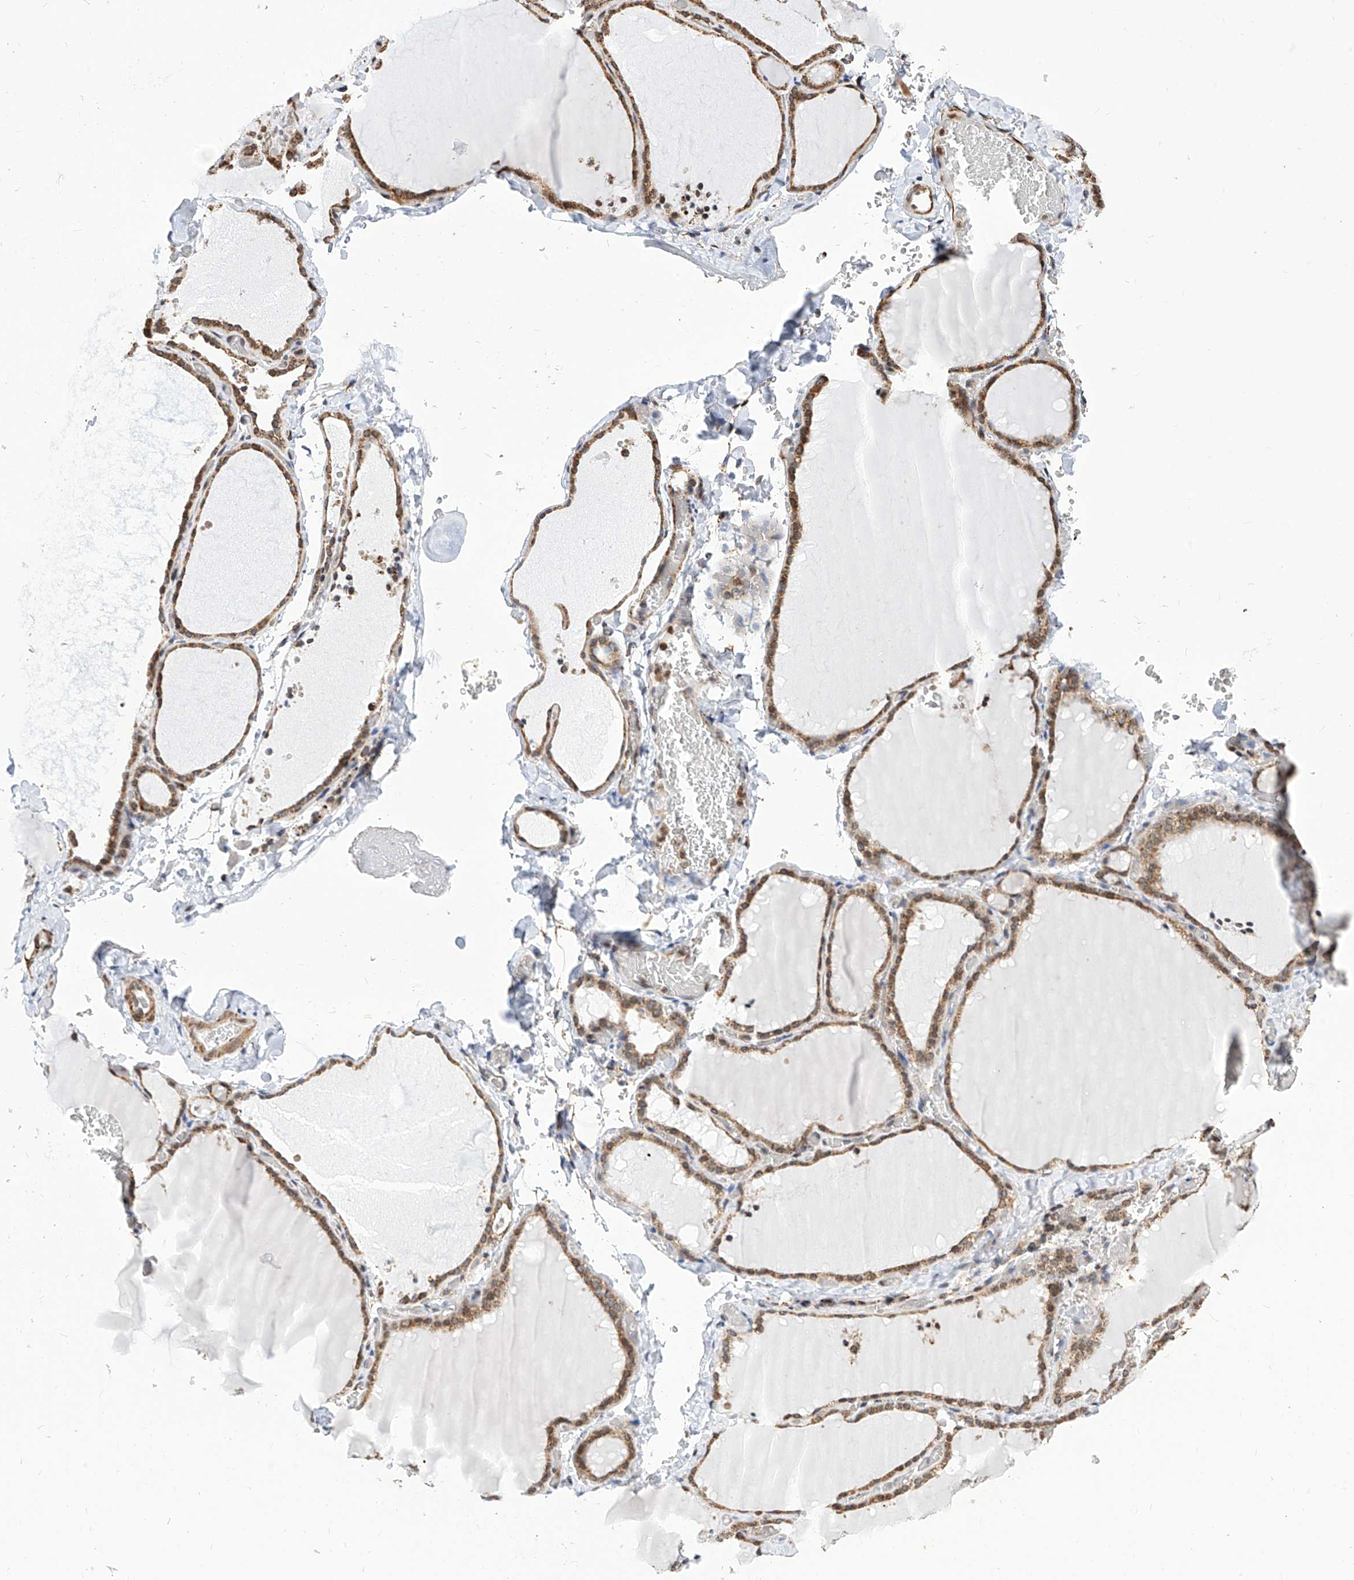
{"staining": {"intensity": "moderate", "quantity": ">75%", "location": "cytoplasmic/membranous"}, "tissue": "thyroid gland", "cell_type": "Glandular cells", "image_type": "normal", "snomed": [{"axis": "morphology", "description": "Normal tissue, NOS"}, {"axis": "topography", "description": "Thyroid gland"}], "caption": "Immunohistochemistry of benign thyroid gland shows medium levels of moderate cytoplasmic/membranous expression in about >75% of glandular cells.", "gene": "TTLL8", "patient": {"sex": "female", "age": 22}}